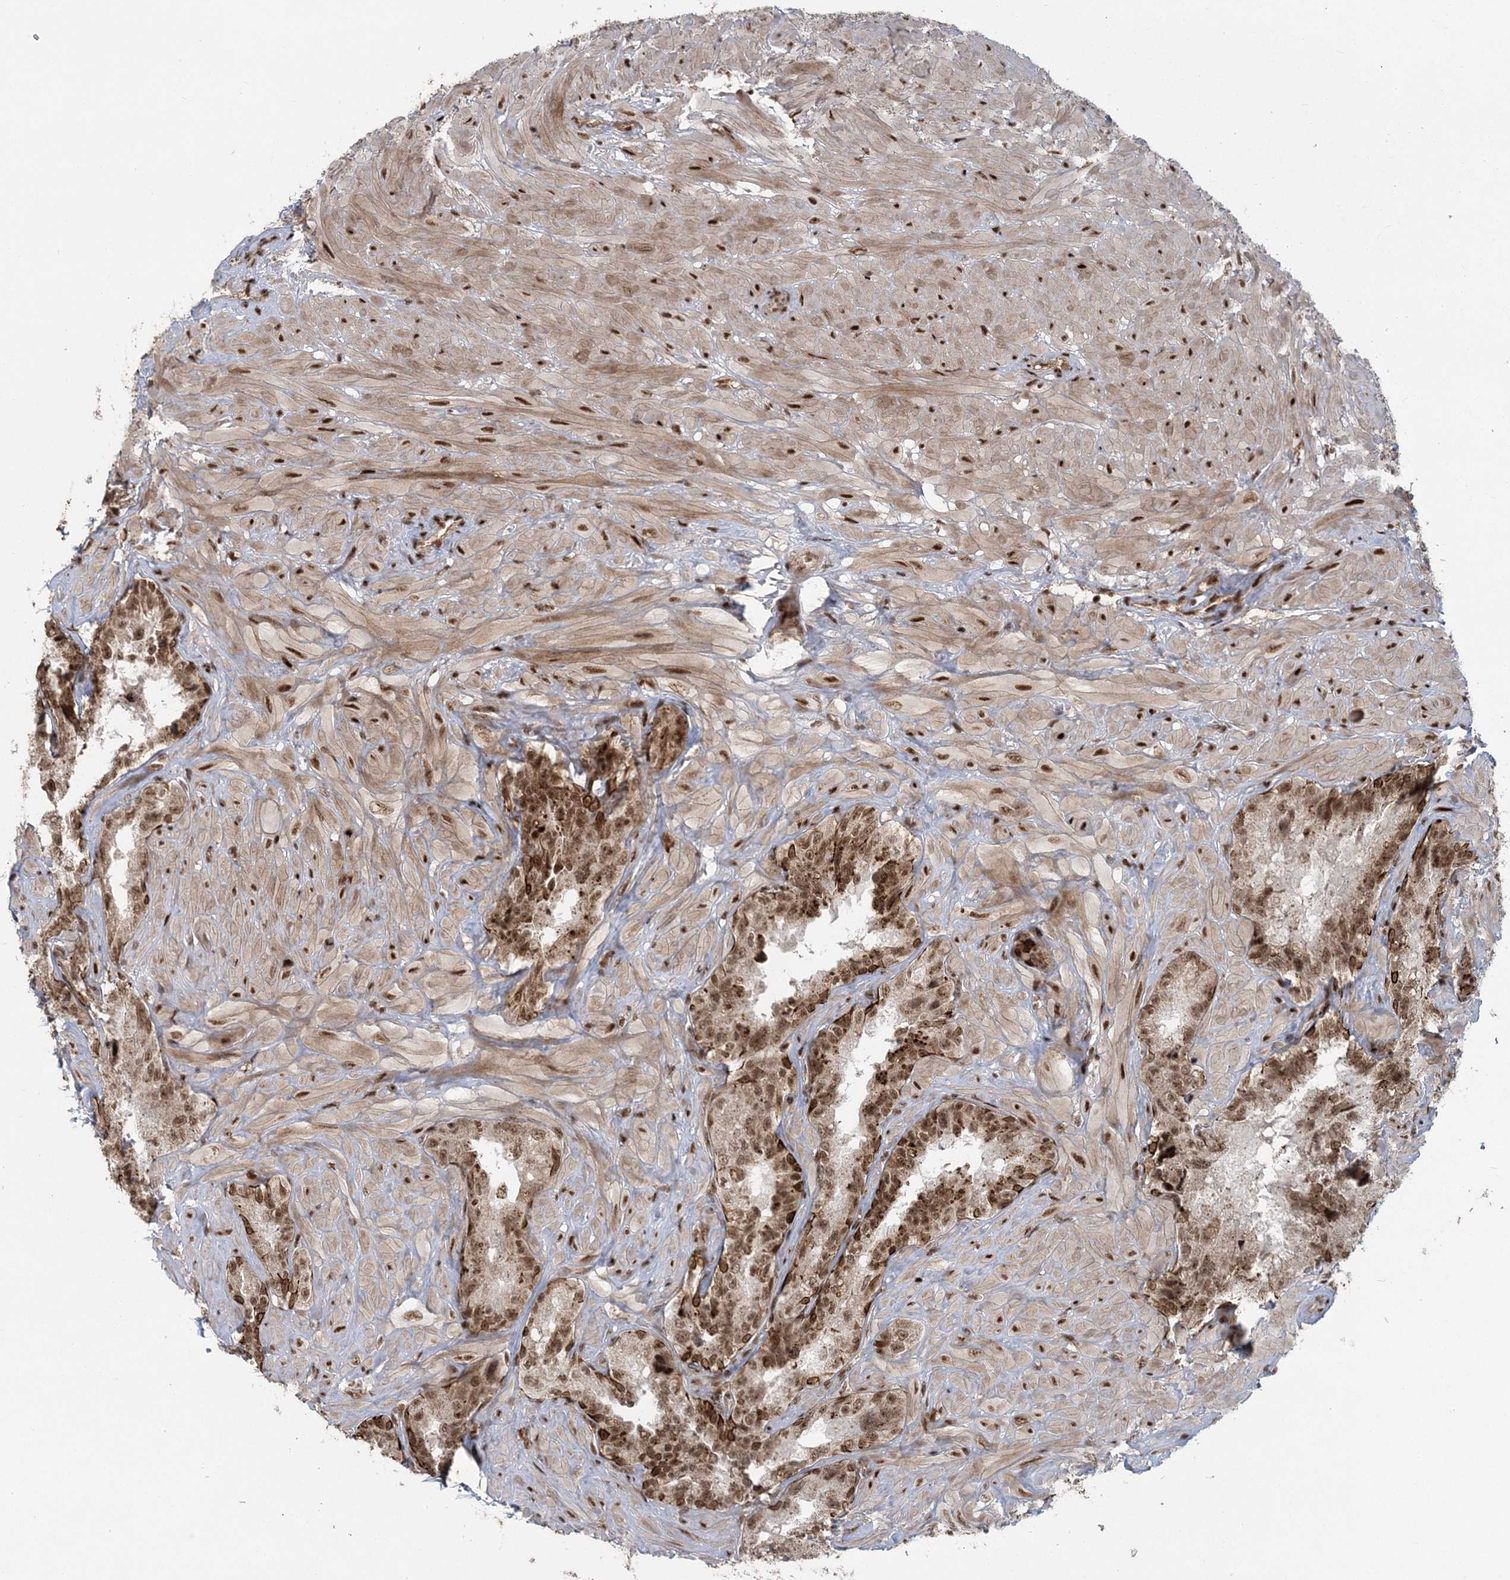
{"staining": {"intensity": "strong", "quantity": ">75%", "location": "cytoplasmic/membranous,nuclear"}, "tissue": "seminal vesicle", "cell_type": "Glandular cells", "image_type": "normal", "snomed": [{"axis": "morphology", "description": "Normal tissue, NOS"}, {"axis": "topography", "description": "Seminal veicle"}, {"axis": "topography", "description": "Peripheral nerve tissue"}], "caption": "Benign seminal vesicle shows strong cytoplasmic/membranous,nuclear expression in about >75% of glandular cells, visualized by immunohistochemistry.", "gene": "CWC22", "patient": {"sex": "male", "age": 67}}